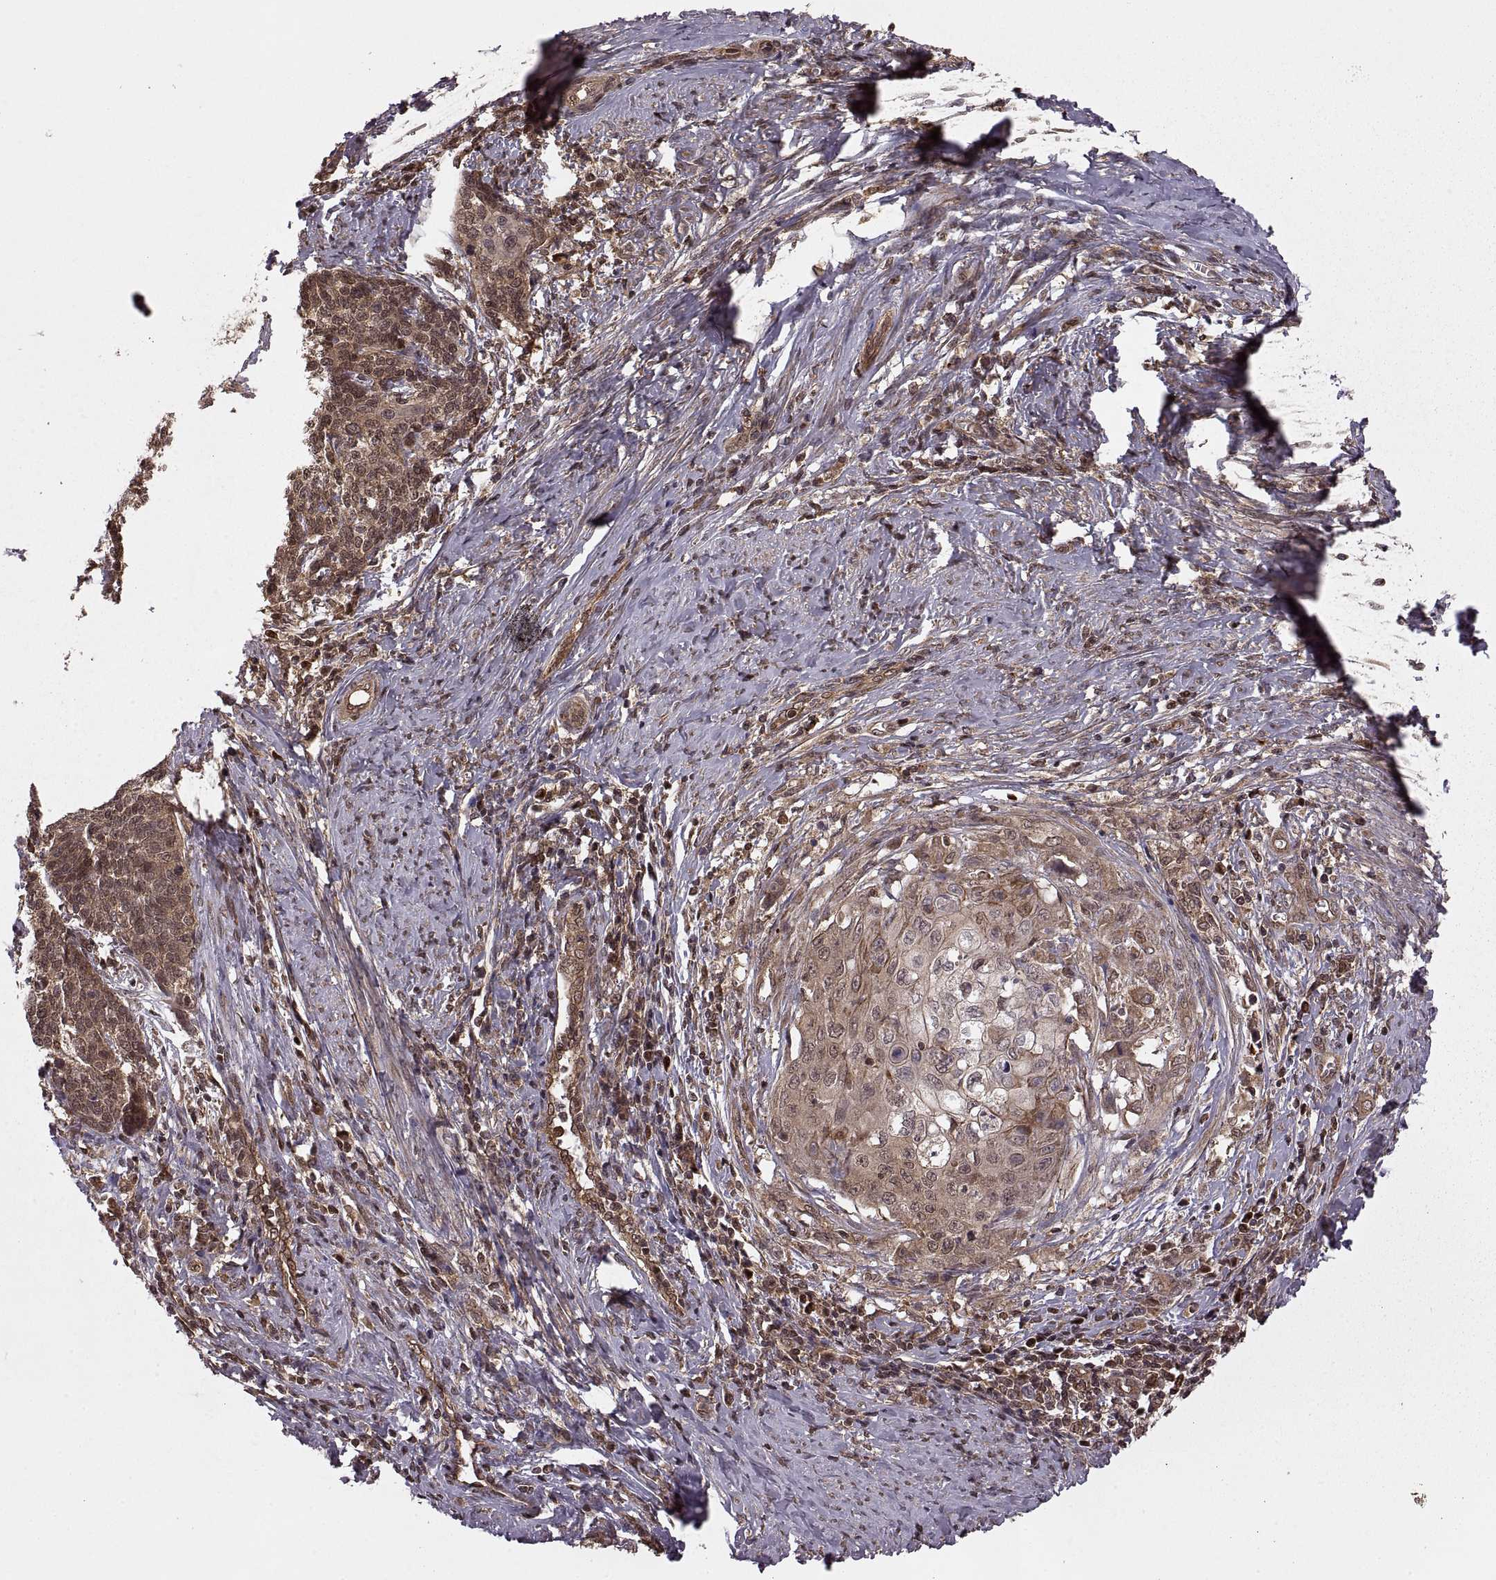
{"staining": {"intensity": "moderate", "quantity": ">75%", "location": "cytoplasmic/membranous"}, "tissue": "cervical cancer", "cell_type": "Tumor cells", "image_type": "cancer", "snomed": [{"axis": "morphology", "description": "Squamous cell carcinoma, NOS"}, {"axis": "topography", "description": "Cervix"}], "caption": "DAB (3,3'-diaminobenzidine) immunohistochemical staining of human cervical cancer (squamous cell carcinoma) demonstrates moderate cytoplasmic/membranous protein staining in about >75% of tumor cells.", "gene": "DEDD", "patient": {"sex": "female", "age": 39}}